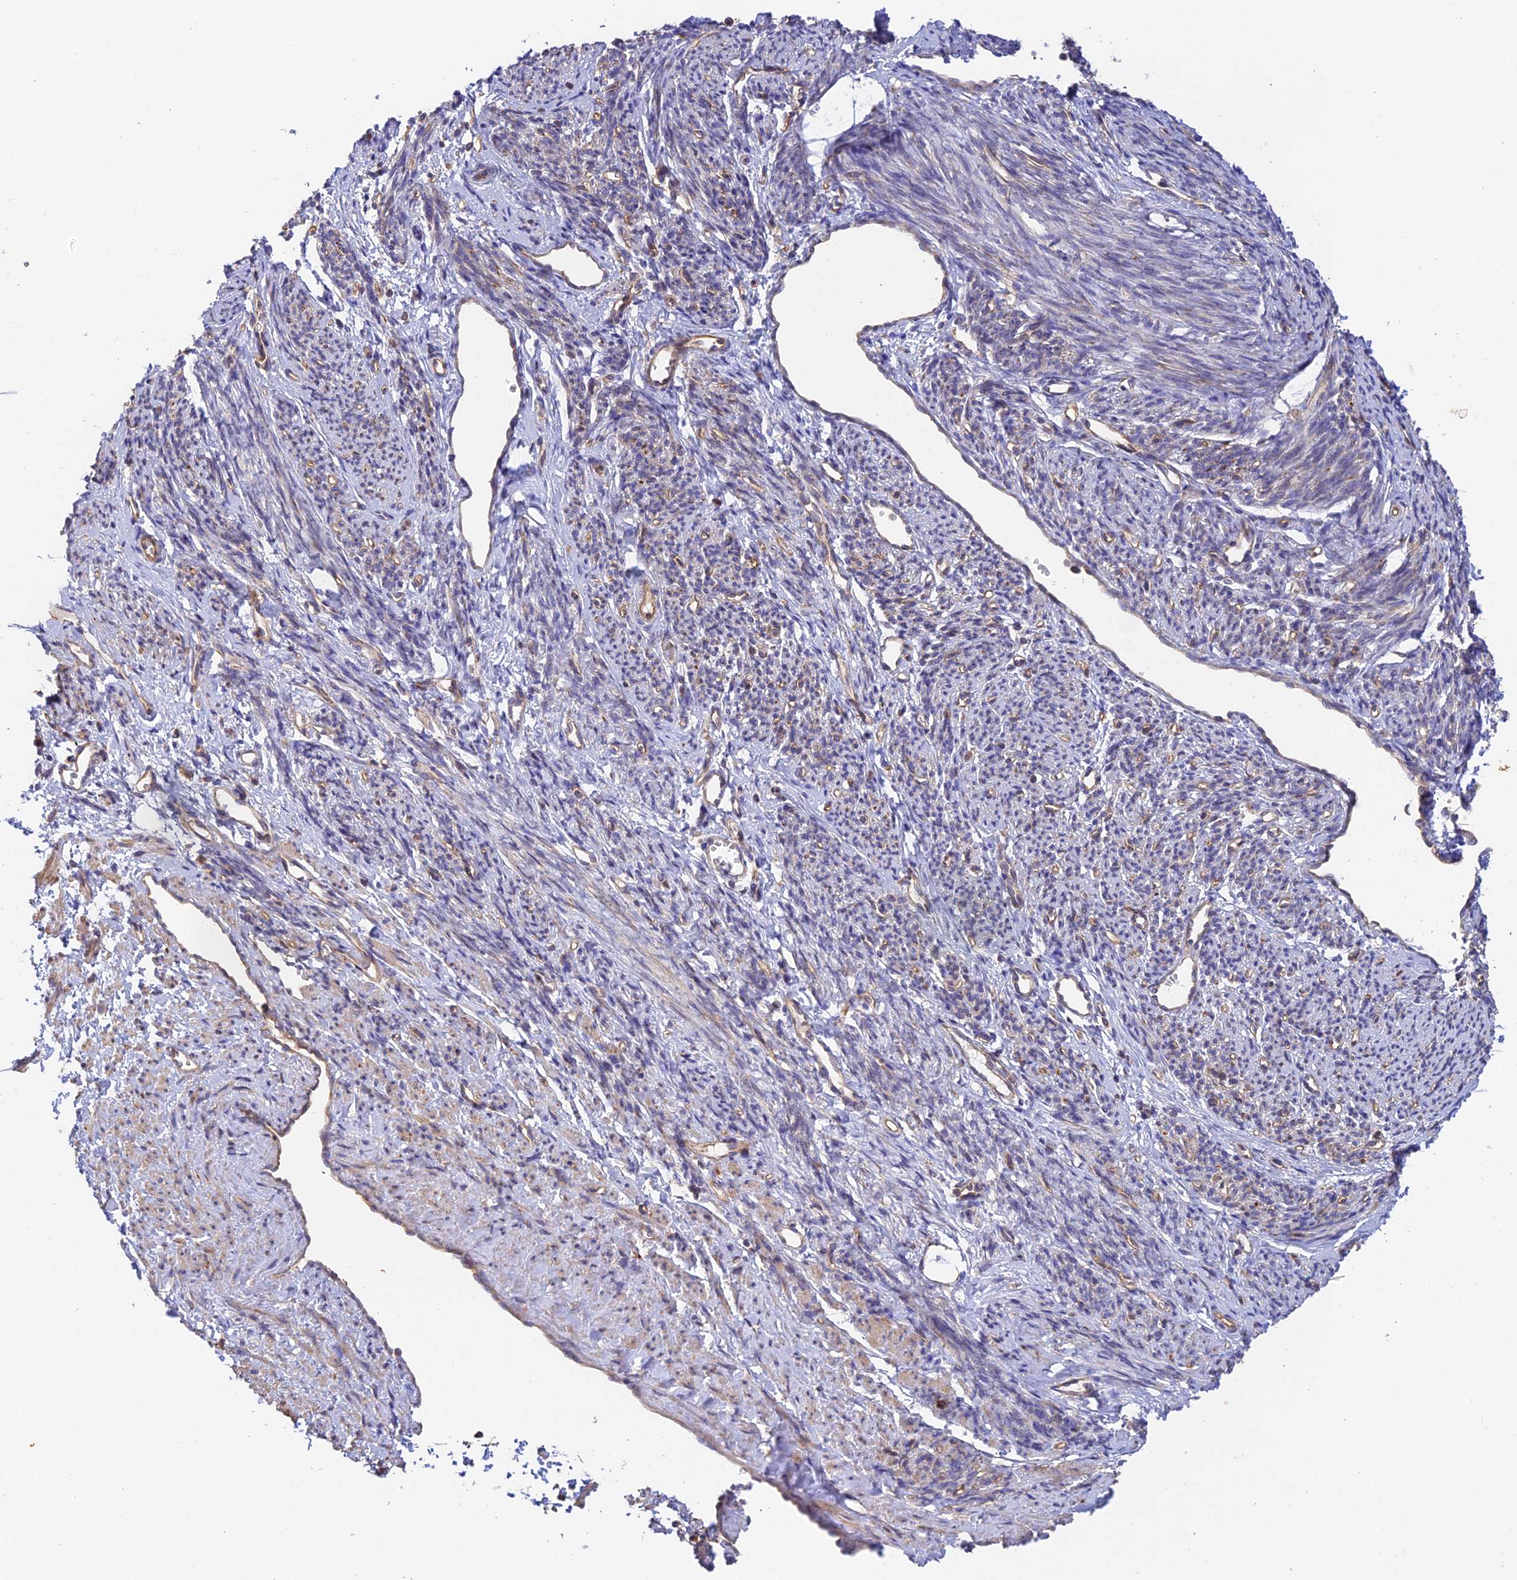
{"staining": {"intensity": "moderate", "quantity": "25%-75%", "location": "cytoplasmic/membranous"}, "tissue": "smooth muscle", "cell_type": "Smooth muscle cells", "image_type": "normal", "snomed": [{"axis": "morphology", "description": "Normal tissue, NOS"}, {"axis": "topography", "description": "Smooth muscle"}, {"axis": "topography", "description": "Uterus"}], "caption": "Smooth muscle stained for a protein displays moderate cytoplasmic/membranous positivity in smooth muscle cells. The staining was performed using DAB (3,3'-diaminobenzidine) to visualize the protein expression in brown, while the nuclei were stained in blue with hematoxylin (Magnification: 20x).", "gene": "MYO9A", "patient": {"sex": "female", "age": 59}}